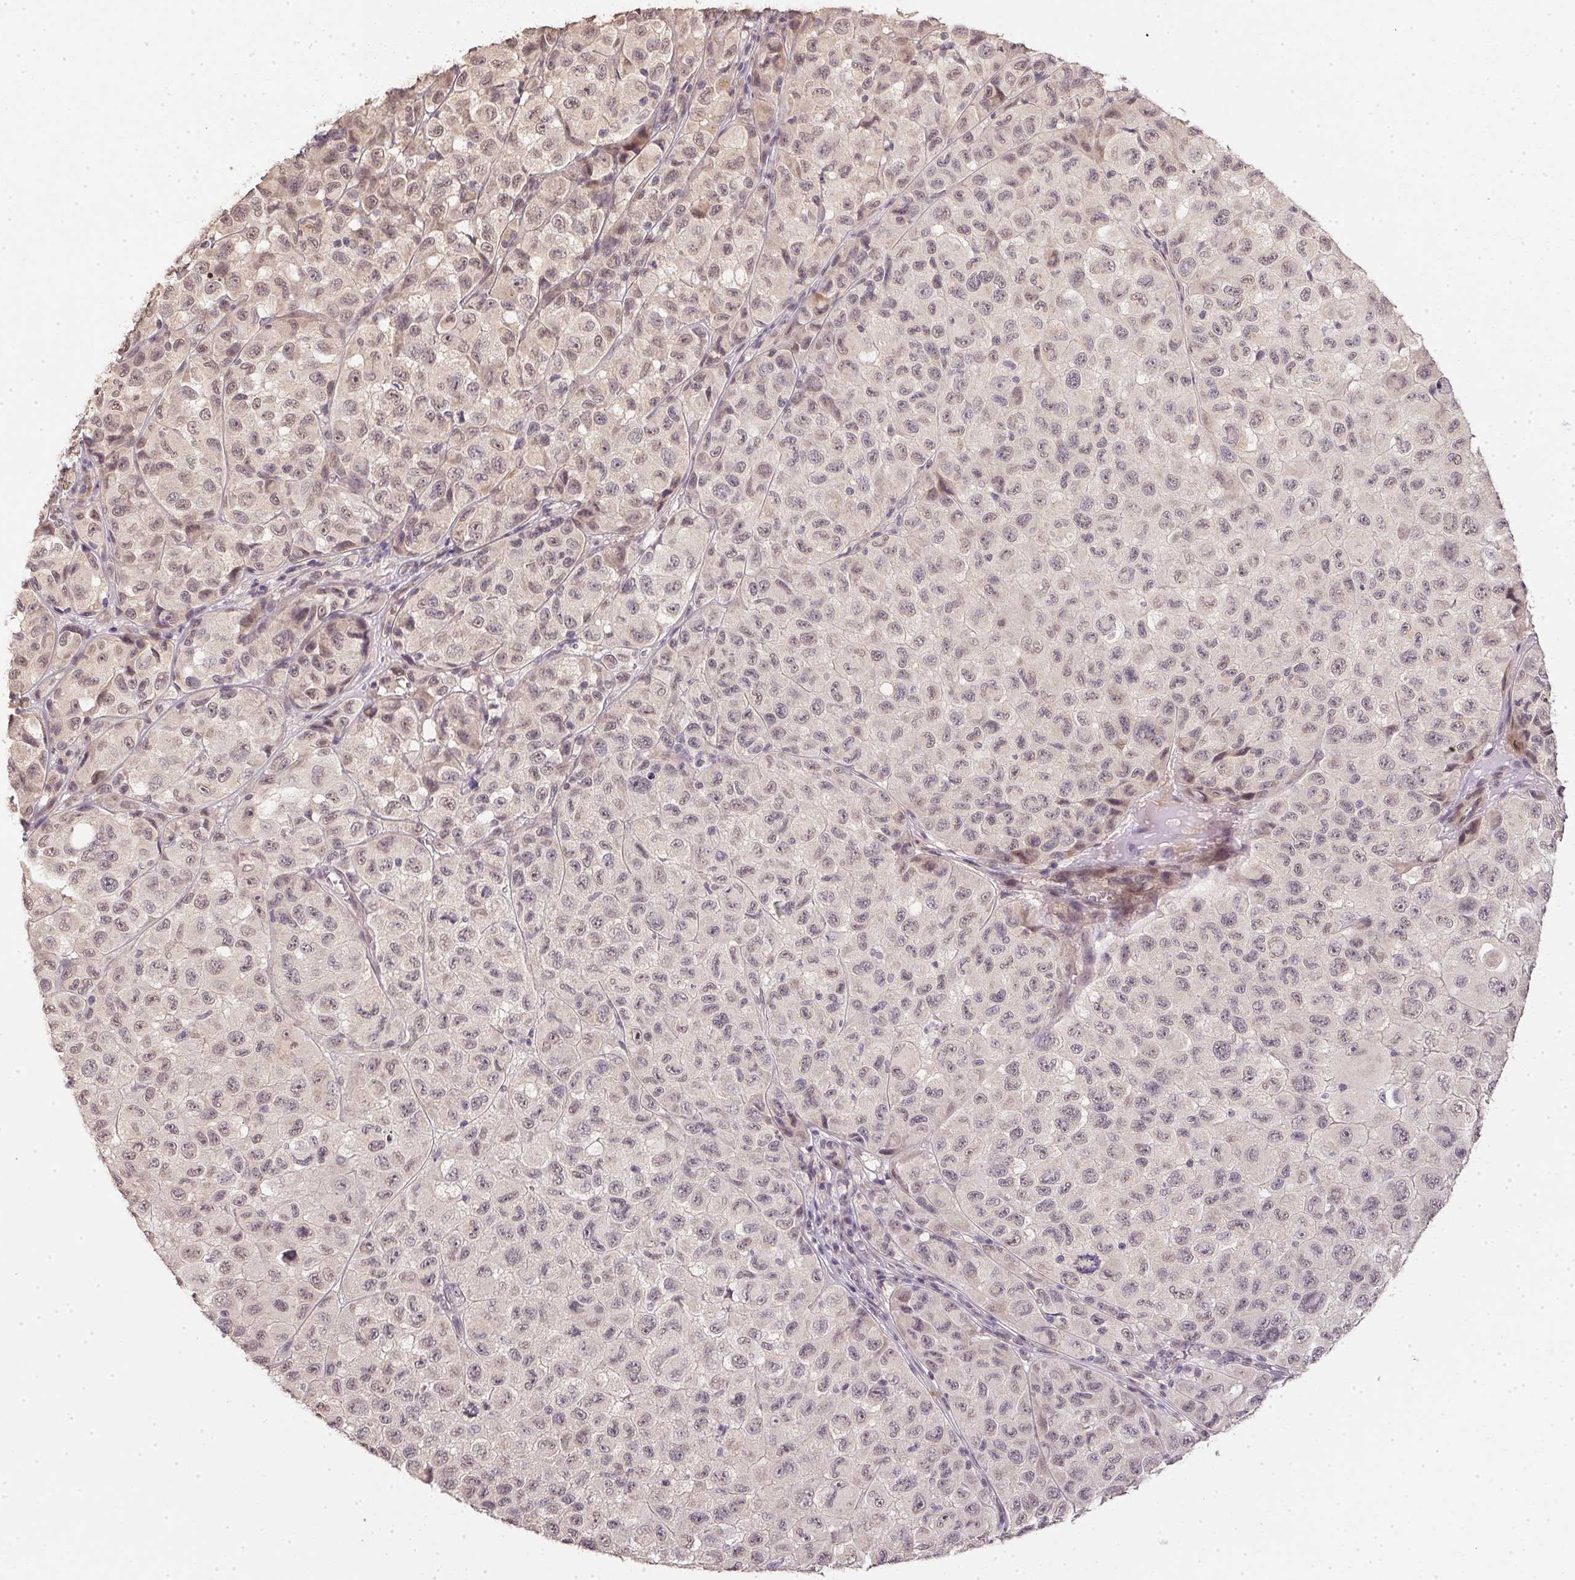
{"staining": {"intensity": "weak", "quantity": "25%-75%", "location": "cytoplasmic/membranous,nuclear"}, "tissue": "melanoma", "cell_type": "Tumor cells", "image_type": "cancer", "snomed": [{"axis": "morphology", "description": "Malignant melanoma, NOS"}, {"axis": "topography", "description": "Skin"}], "caption": "Protein analysis of melanoma tissue exhibits weak cytoplasmic/membranous and nuclear staining in approximately 25%-75% of tumor cells. (DAB IHC with brightfield microscopy, high magnification).", "gene": "PPP4R4", "patient": {"sex": "male", "age": 93}}